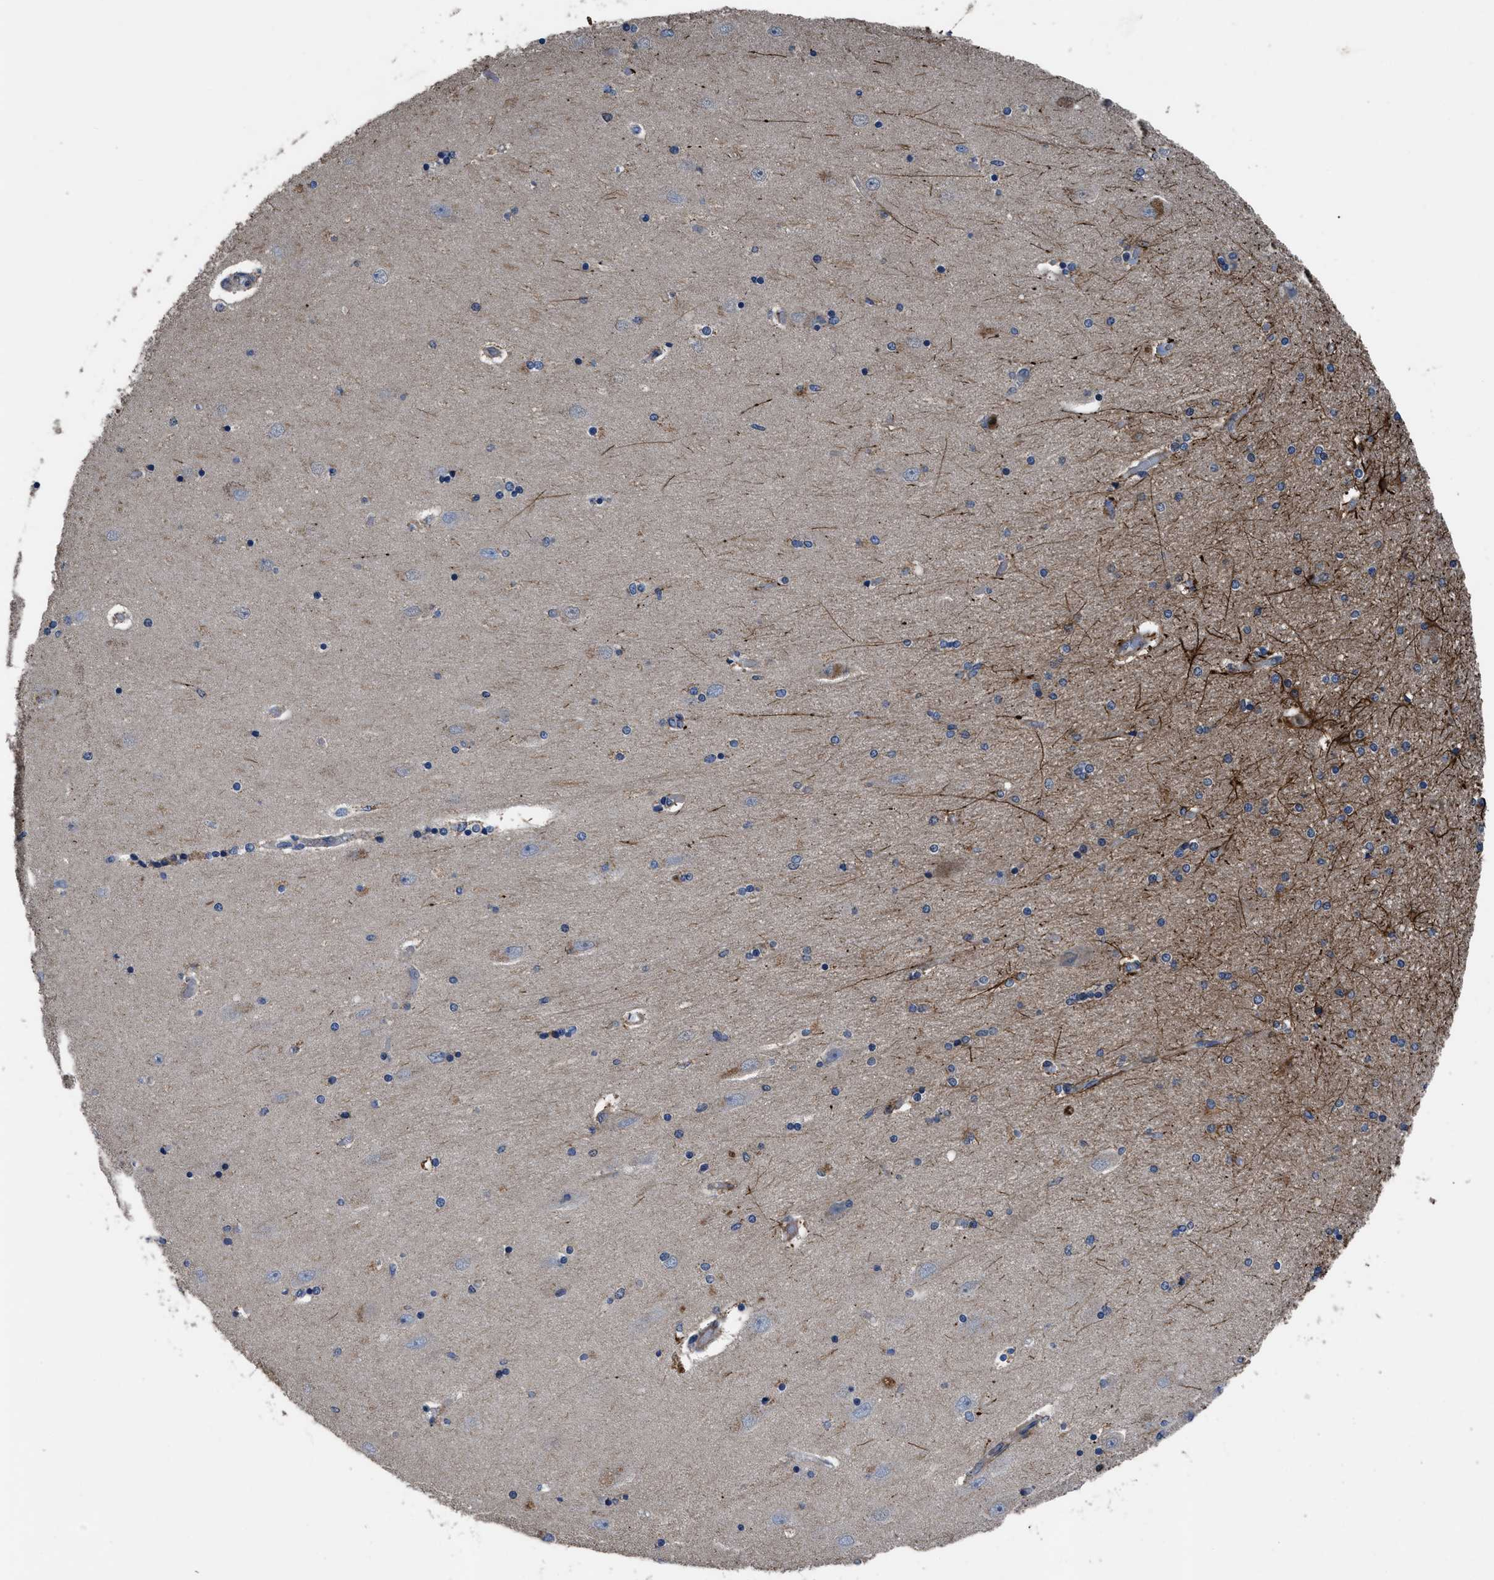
{"staining": {"intensity": "negative", "quantity": "none", "location": "none"}, "tissue": "hippocampus", "cell_type": "Glial cells", "image_type": "normal", "snomed": [{"axis": "morphology", "description": "Normal tissue, NOS"}, {"axis": "topography", "description": "Hippocampus"}], "caption": "This is a histopathology image of immunohistochemistry (IHC) staining of benign hippocampus, which shows no positivity in glial cells.", "gene": "YBEY", "patient": {"sex": "female", "age": 54}}